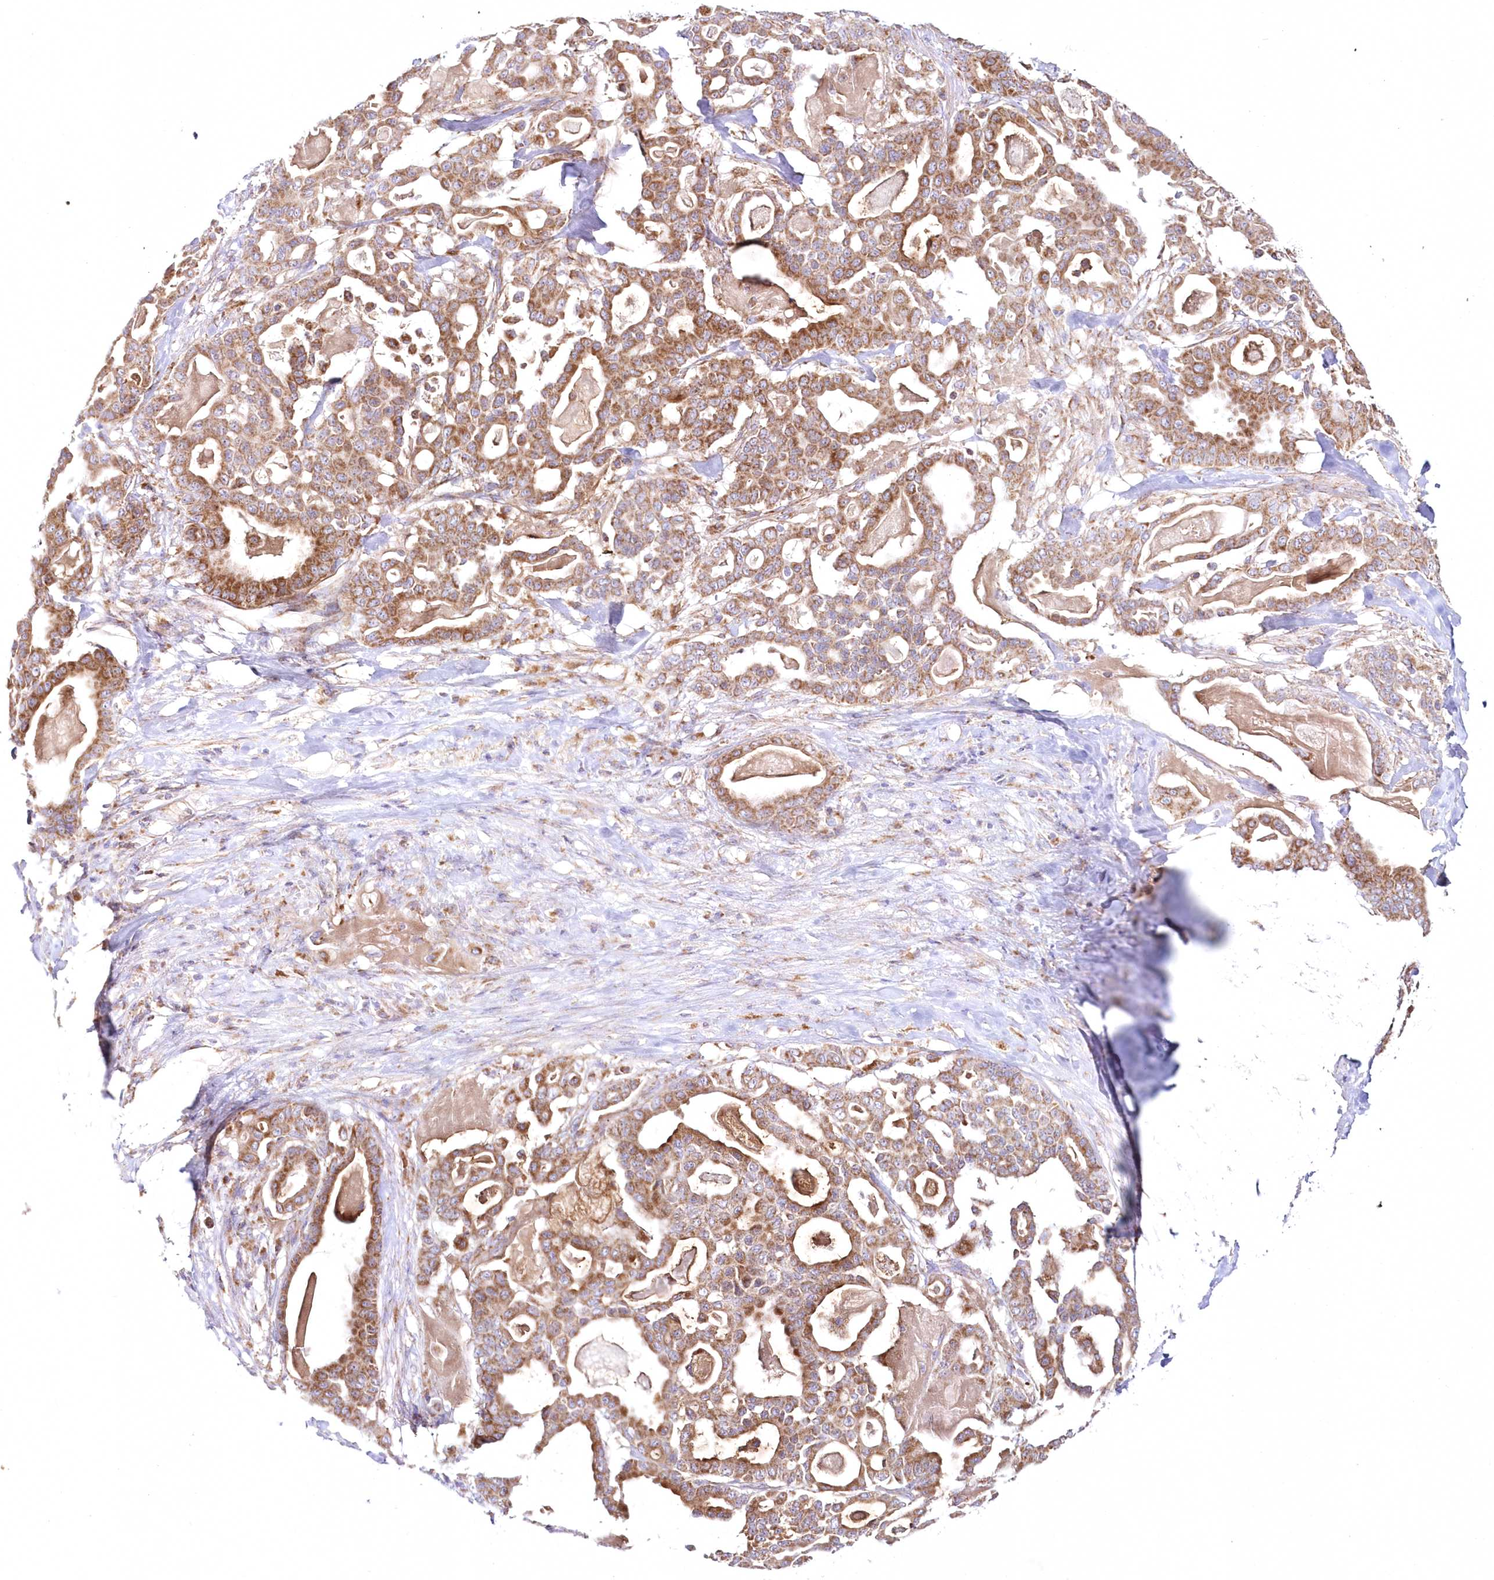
{"staining": {"intensity": "moderate", "quantity": ">75%", "location": "cytoplasmic/membranous"}, "tissue": "pancreatic cancer", "cell_type": "Tumor cells", "image_type": "cancer", "snomed": [{"axis": "morphology", "description": "Adenocarcinoma, NOS"}, {"axis": "topography", "description": "Pancreas"}], "caption": "A brown stain labels moderate cytoplasmic/membranous positivity of a protein in adenocarcinoma (pancreatic) tumor cells.", "gene": "DNA2", "patient": {"sex": "male", "age": 63}}